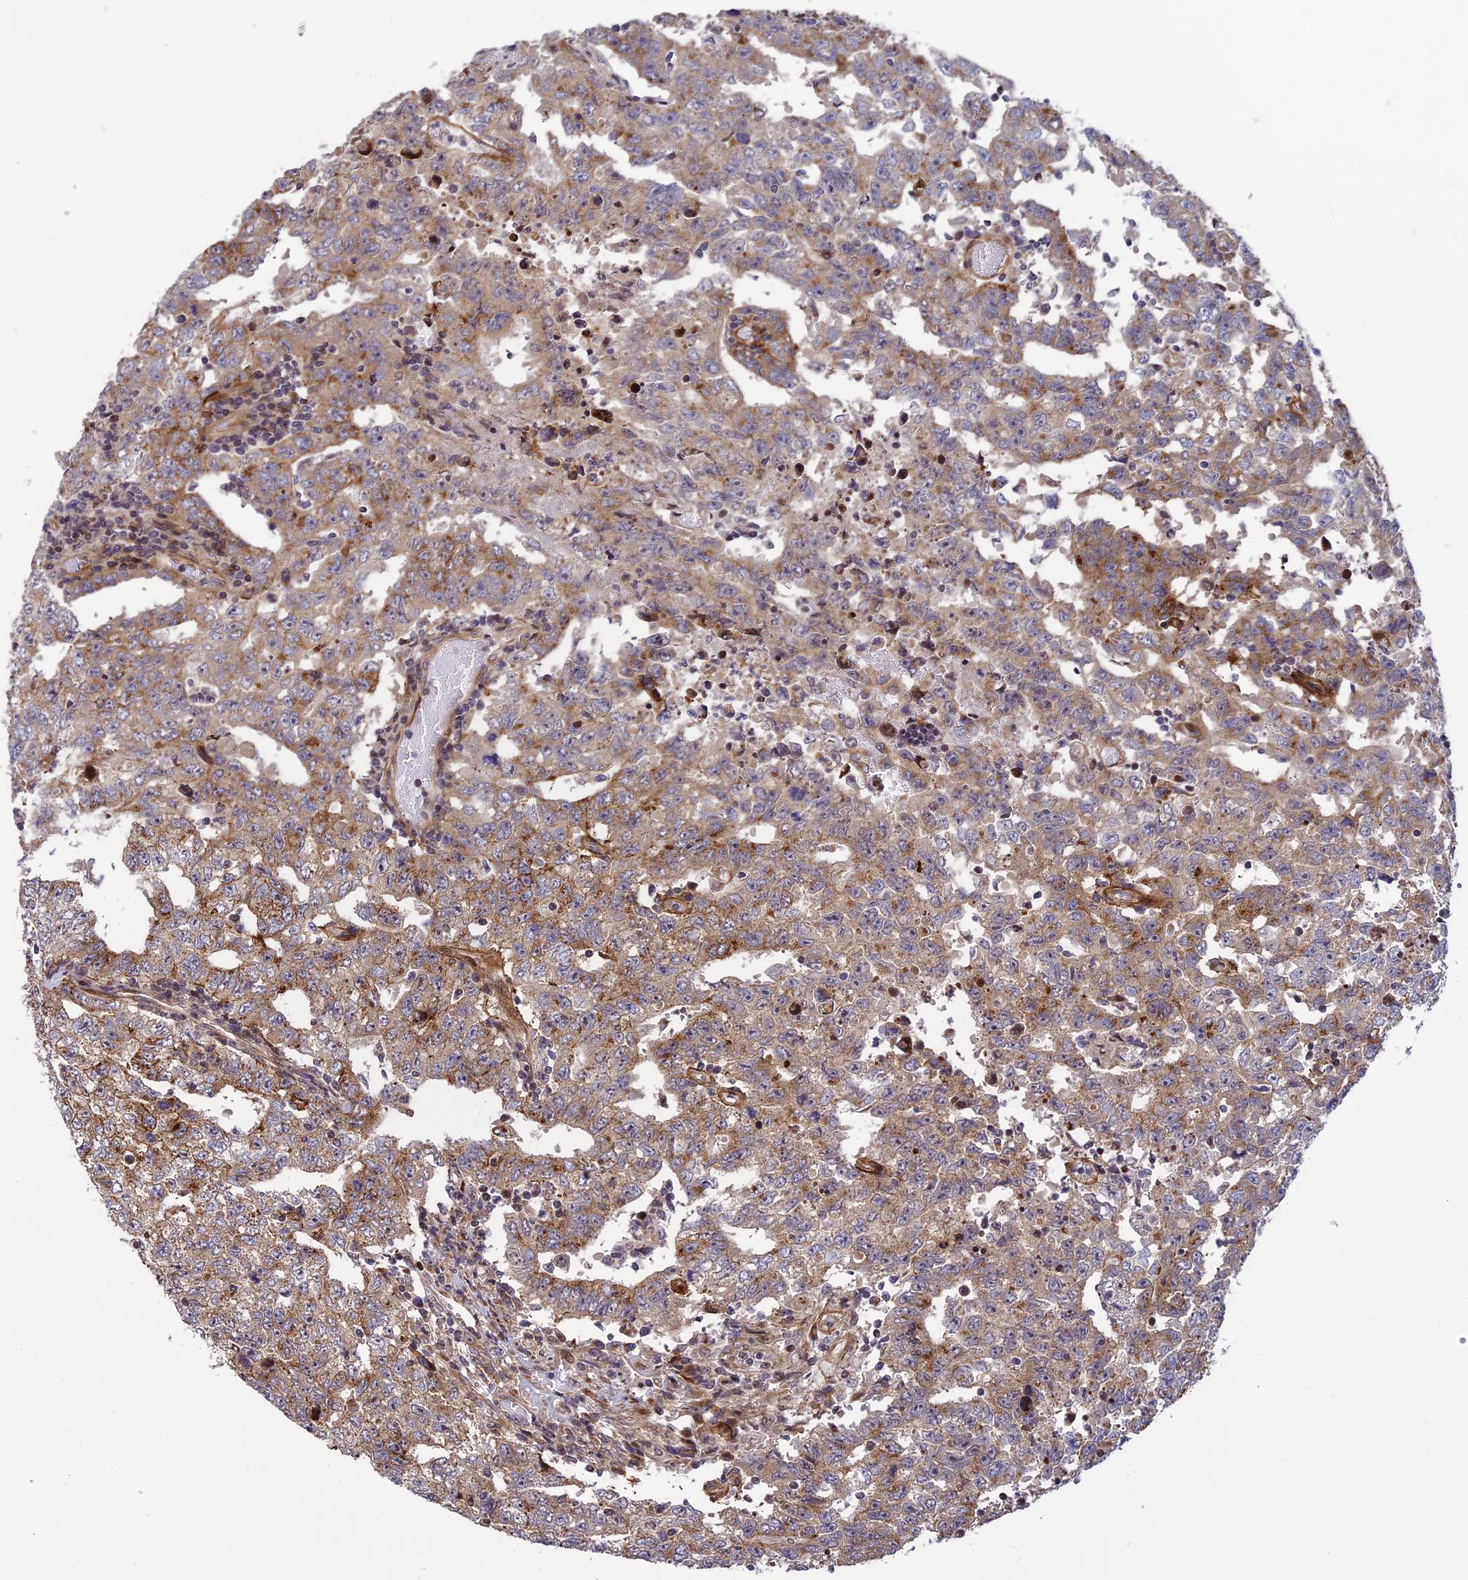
{"staining": {"intensity": "moderate", "quantity": "25%-75%", "location": "cytoplasmic/membranous"}, "tissue": "testis cancer", "cell_type": "Tumor cells", "image_type": "cancer", "snomed": [{"axis": "morphology", "description": "Carcinoma, Embryonal, NOS"}, {"axis": "topography", "description": "Testis"}], "caption": "Testis embryonal carcinoma tissue exhibits moderate cytoplasmic/membranous positivity in approximately 25%-75% of tumor cells", "gene": "SMIM7", "patient": {"sex": "male", "age": 26}}